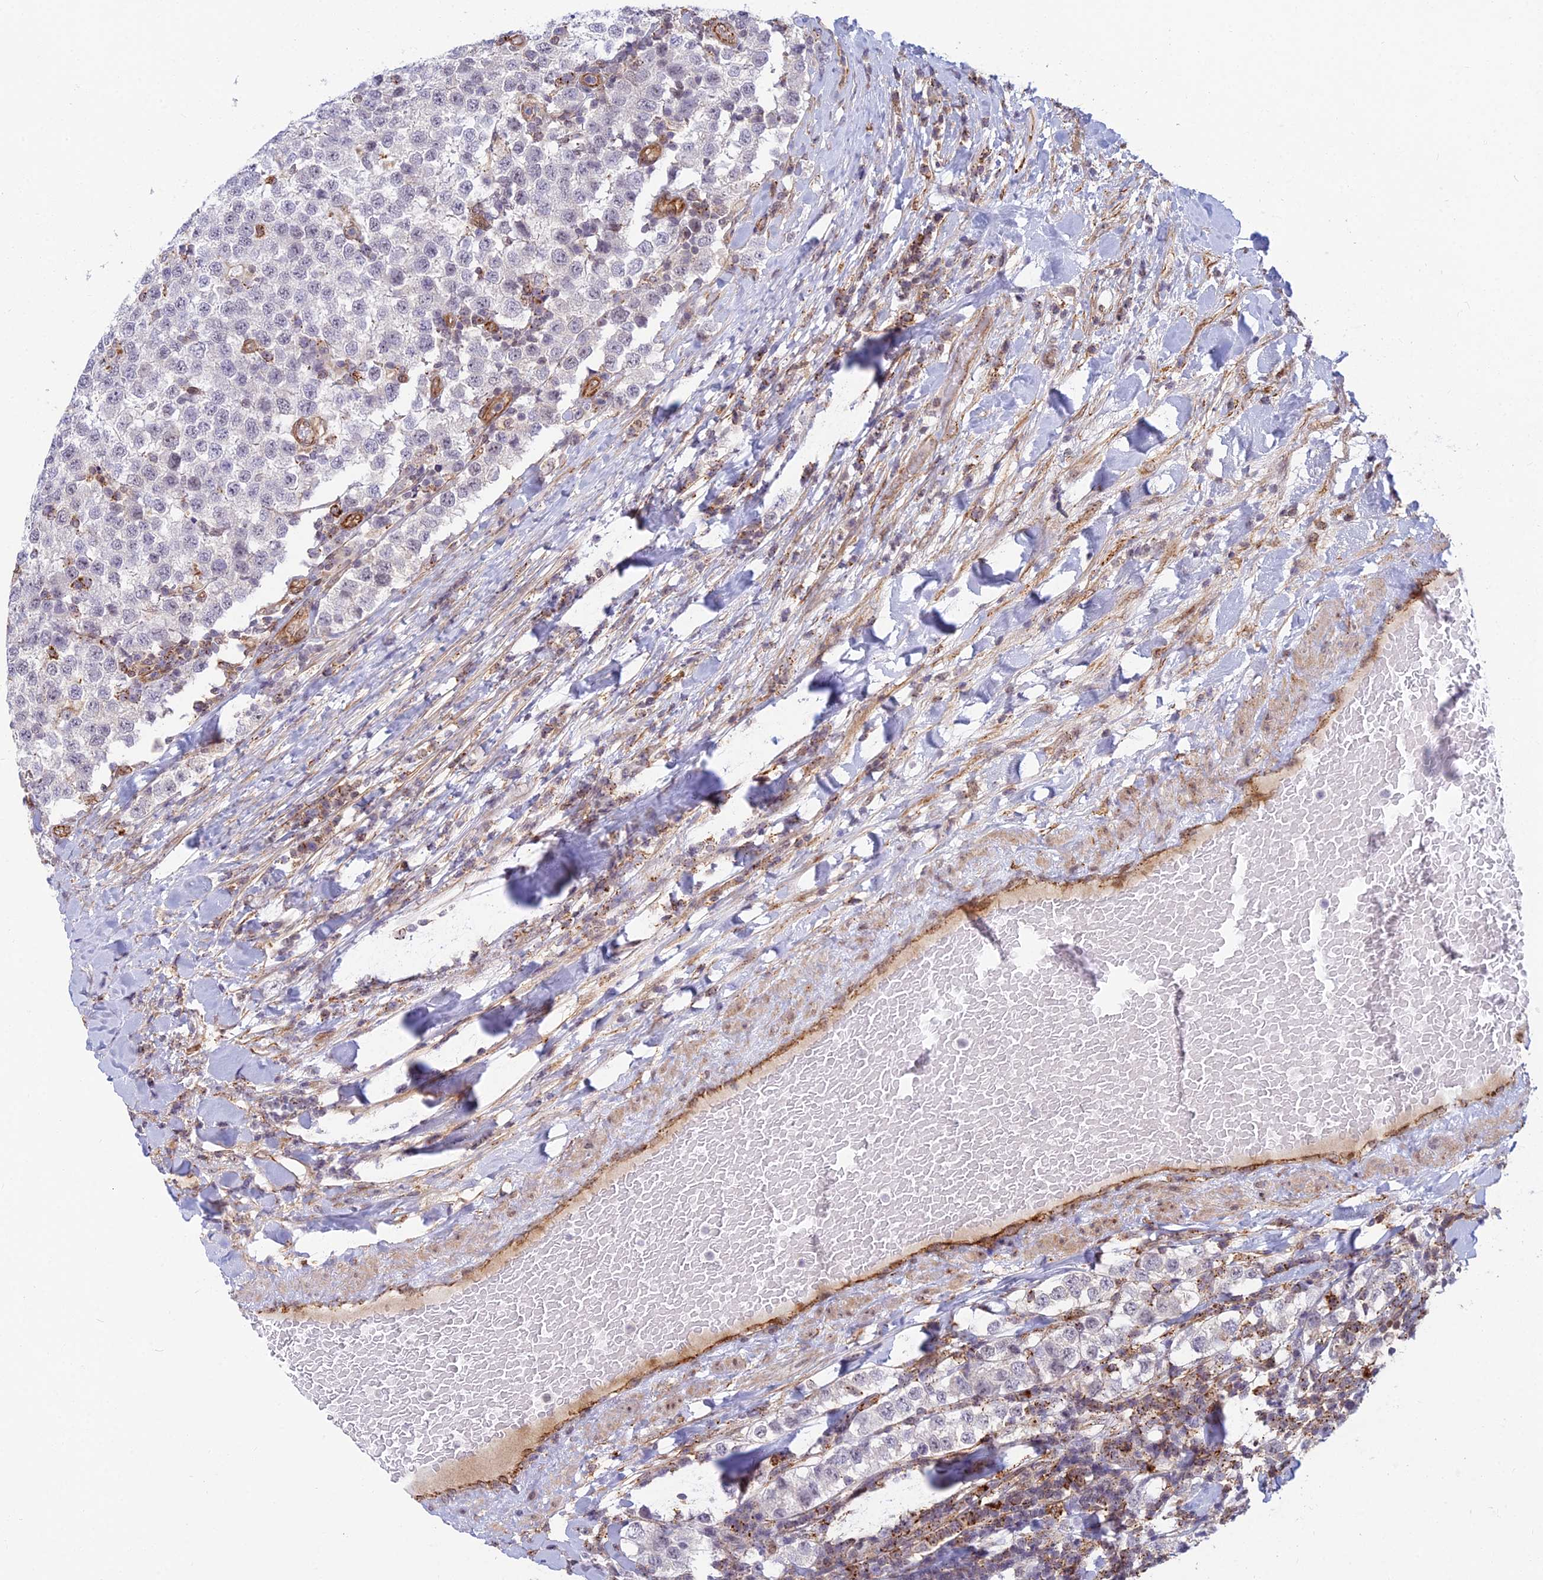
{"staining": {"intensity": "negative", "quantity": "none", "location": "none"}, "tissue": "testis cancer", "cell_type": "Tumor cells", "image_type": "cancer", "snomed": [{"axis": "morphology", "description": "Seminoma, NOS"}, {"axis": "topography", "description": "Testis"}], "caption": "Histopathology image shows no significant protein expression in tumor cells of testis cancer (seminoma).", "gene": "SAPCD2", "patient": {"sex": "male", "age": 34}}